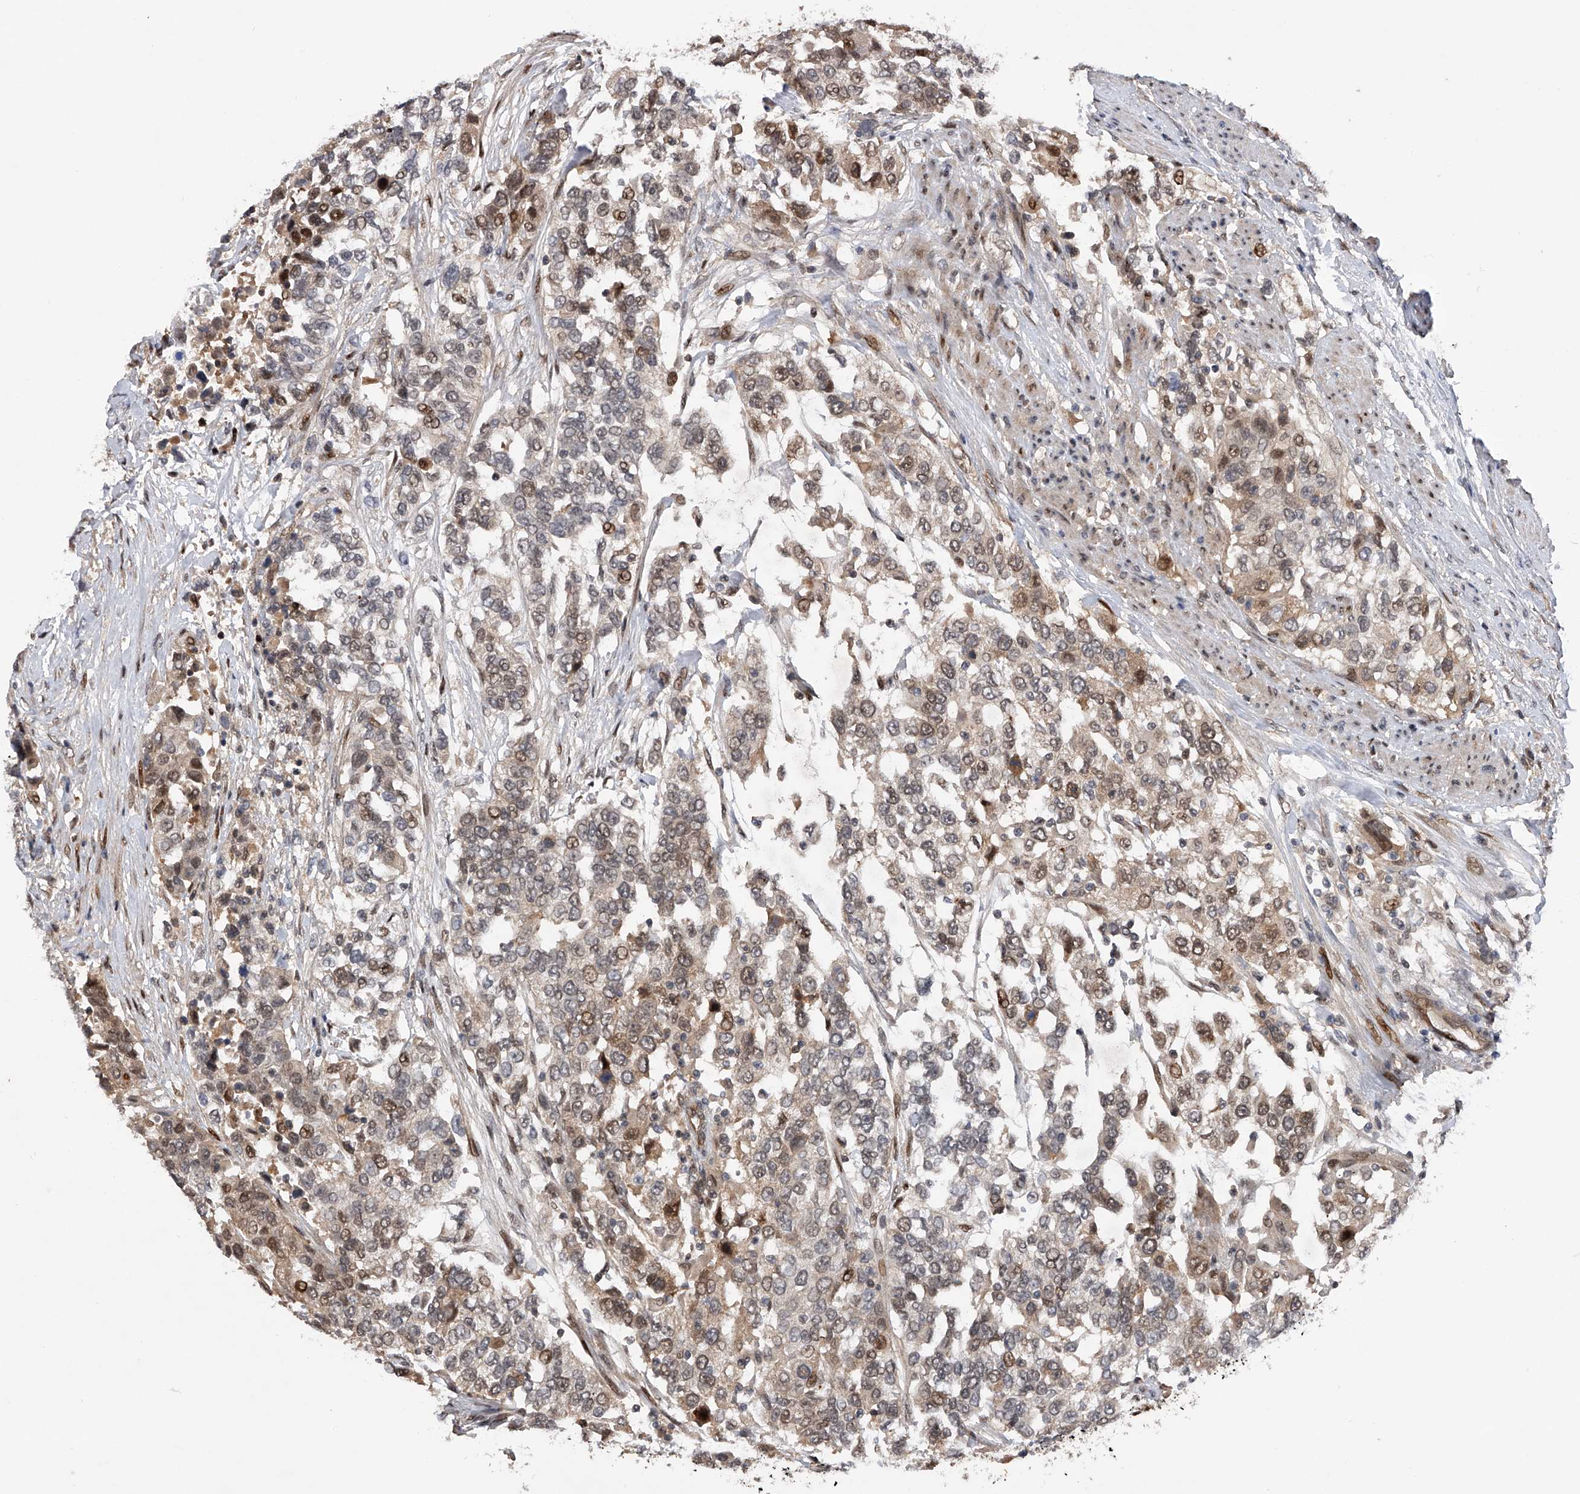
{"staining": {"intensity": "moderate", "quantity": "<25%", "location": "nuclear"}, "tissue": "urothelial cancer", "cell_type": "Tumor cells", "image_type": "cancer", "snomed": [{"axis": "morphology", "description": "Urothelial carcinoma, High grade"}, {"axis": "topography", "description": "Urinary bladder"}], "caption": "This micrograph exhibits high-grade urothelial carcinoma stained with immunohistochemistry to label a protein in brown. The nuclear of tumor cells show moderate positivity for the protein. Nuclei are counter-stained blue.", "gene": "RWDD2A", "patient": {"sex": "female", "age": 80}}